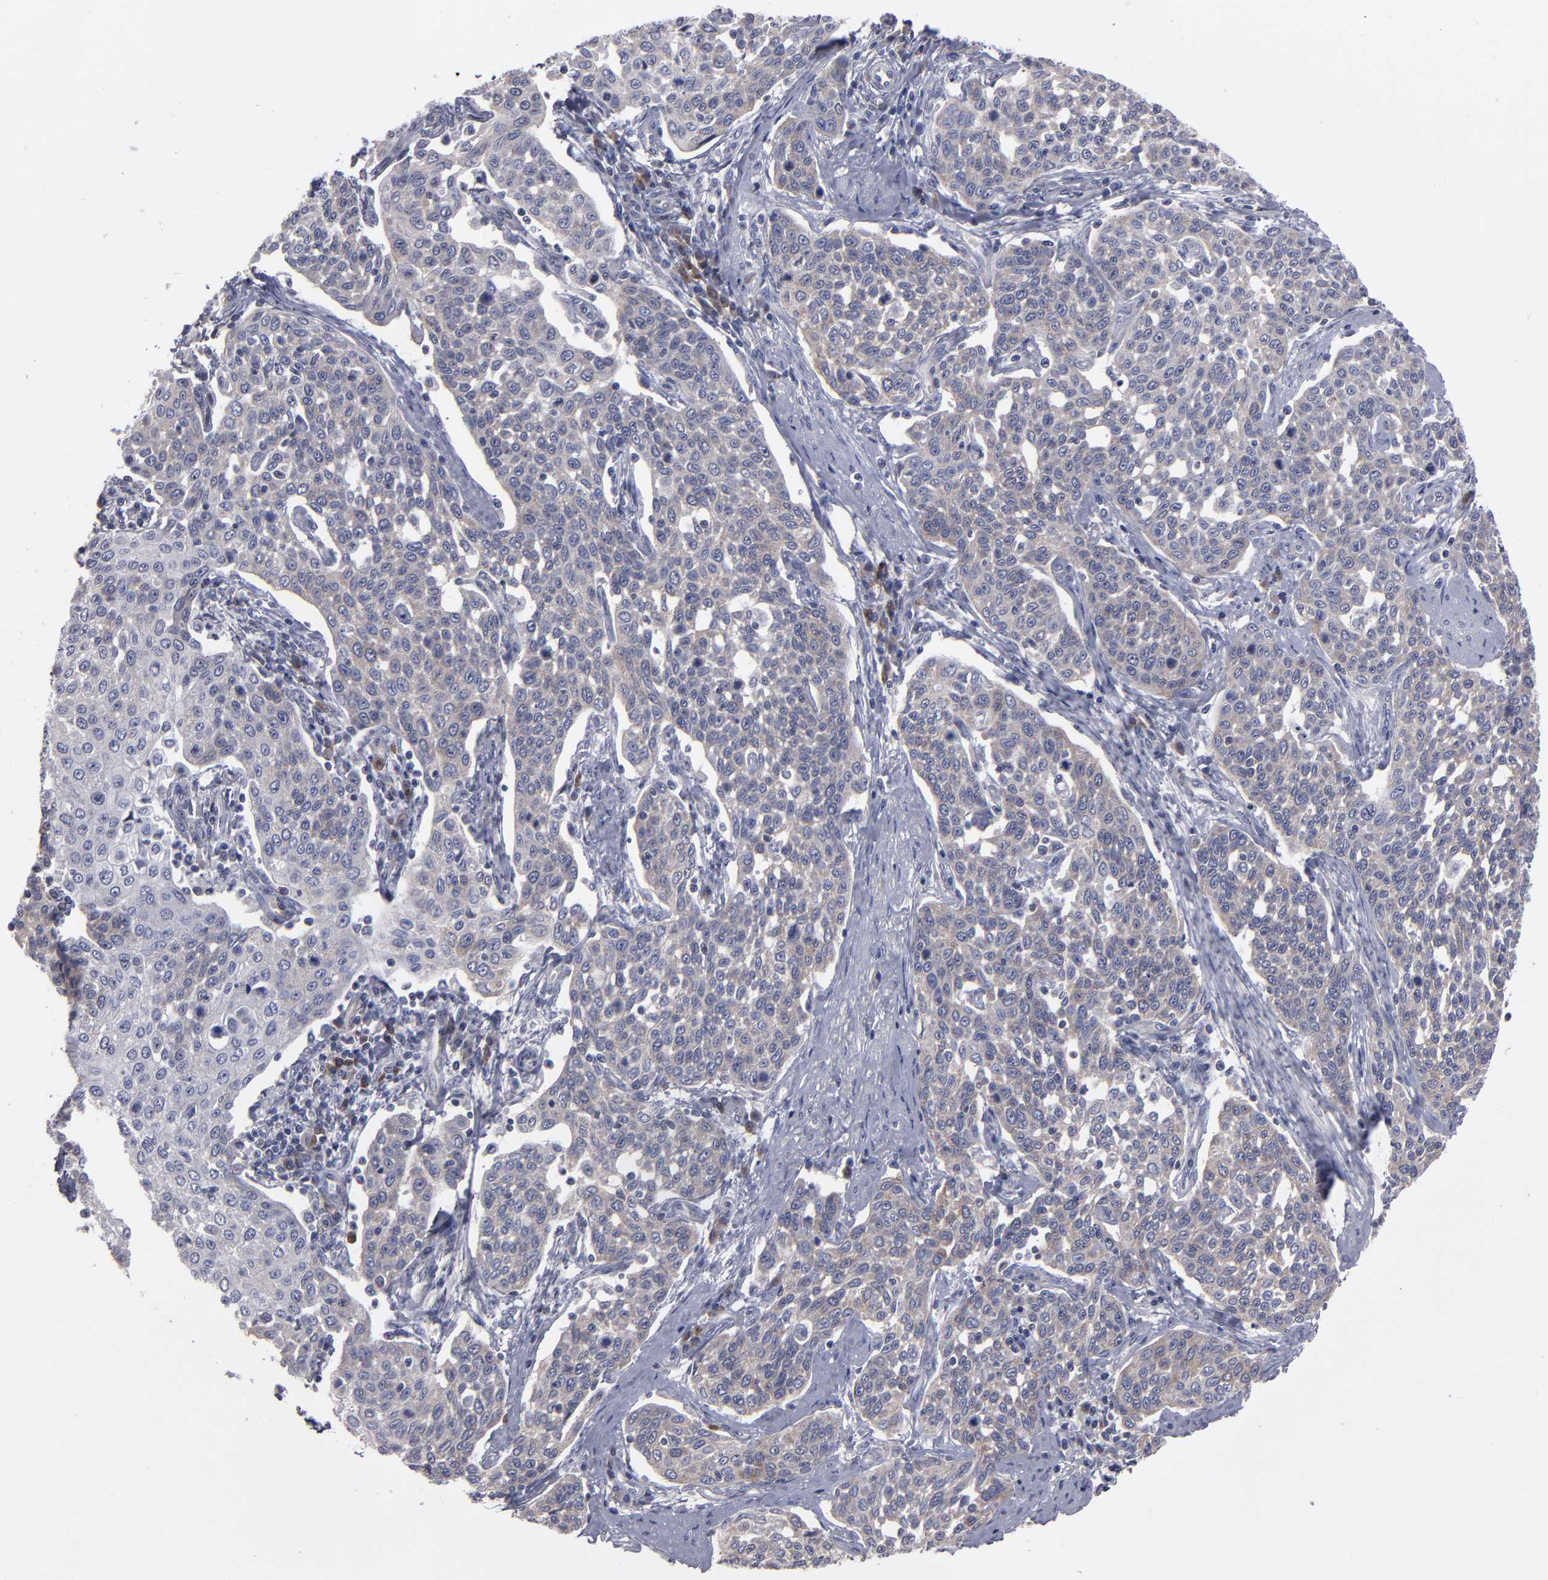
{"staining": {"intensity": "weak", "quantity": ">75%", "location": "cytoplasmic/membranous"}, "tissue": "cervical cancer", "cell_type": "Tumor cells", "image_type": "cancer", "snomed": [{"axis": "morphology", "description": "Squamous cell carcinoma, NOS"}, {"axis": "topography", "description": "Cervix"}], "caption": "Immunohistochemistry image of neoplastic tissue: human cervical cancer (squamous cell carcinoma) stained using immunohistochemistry (IHC) displays low levels of weak protein expression localized specifically in the cytoplasmic/membranous of tumor cells, appearing as a cytoplasmic/membranous brown color.", "gene": "CEP97", "patient": {"sex": "female", "age": 34}}